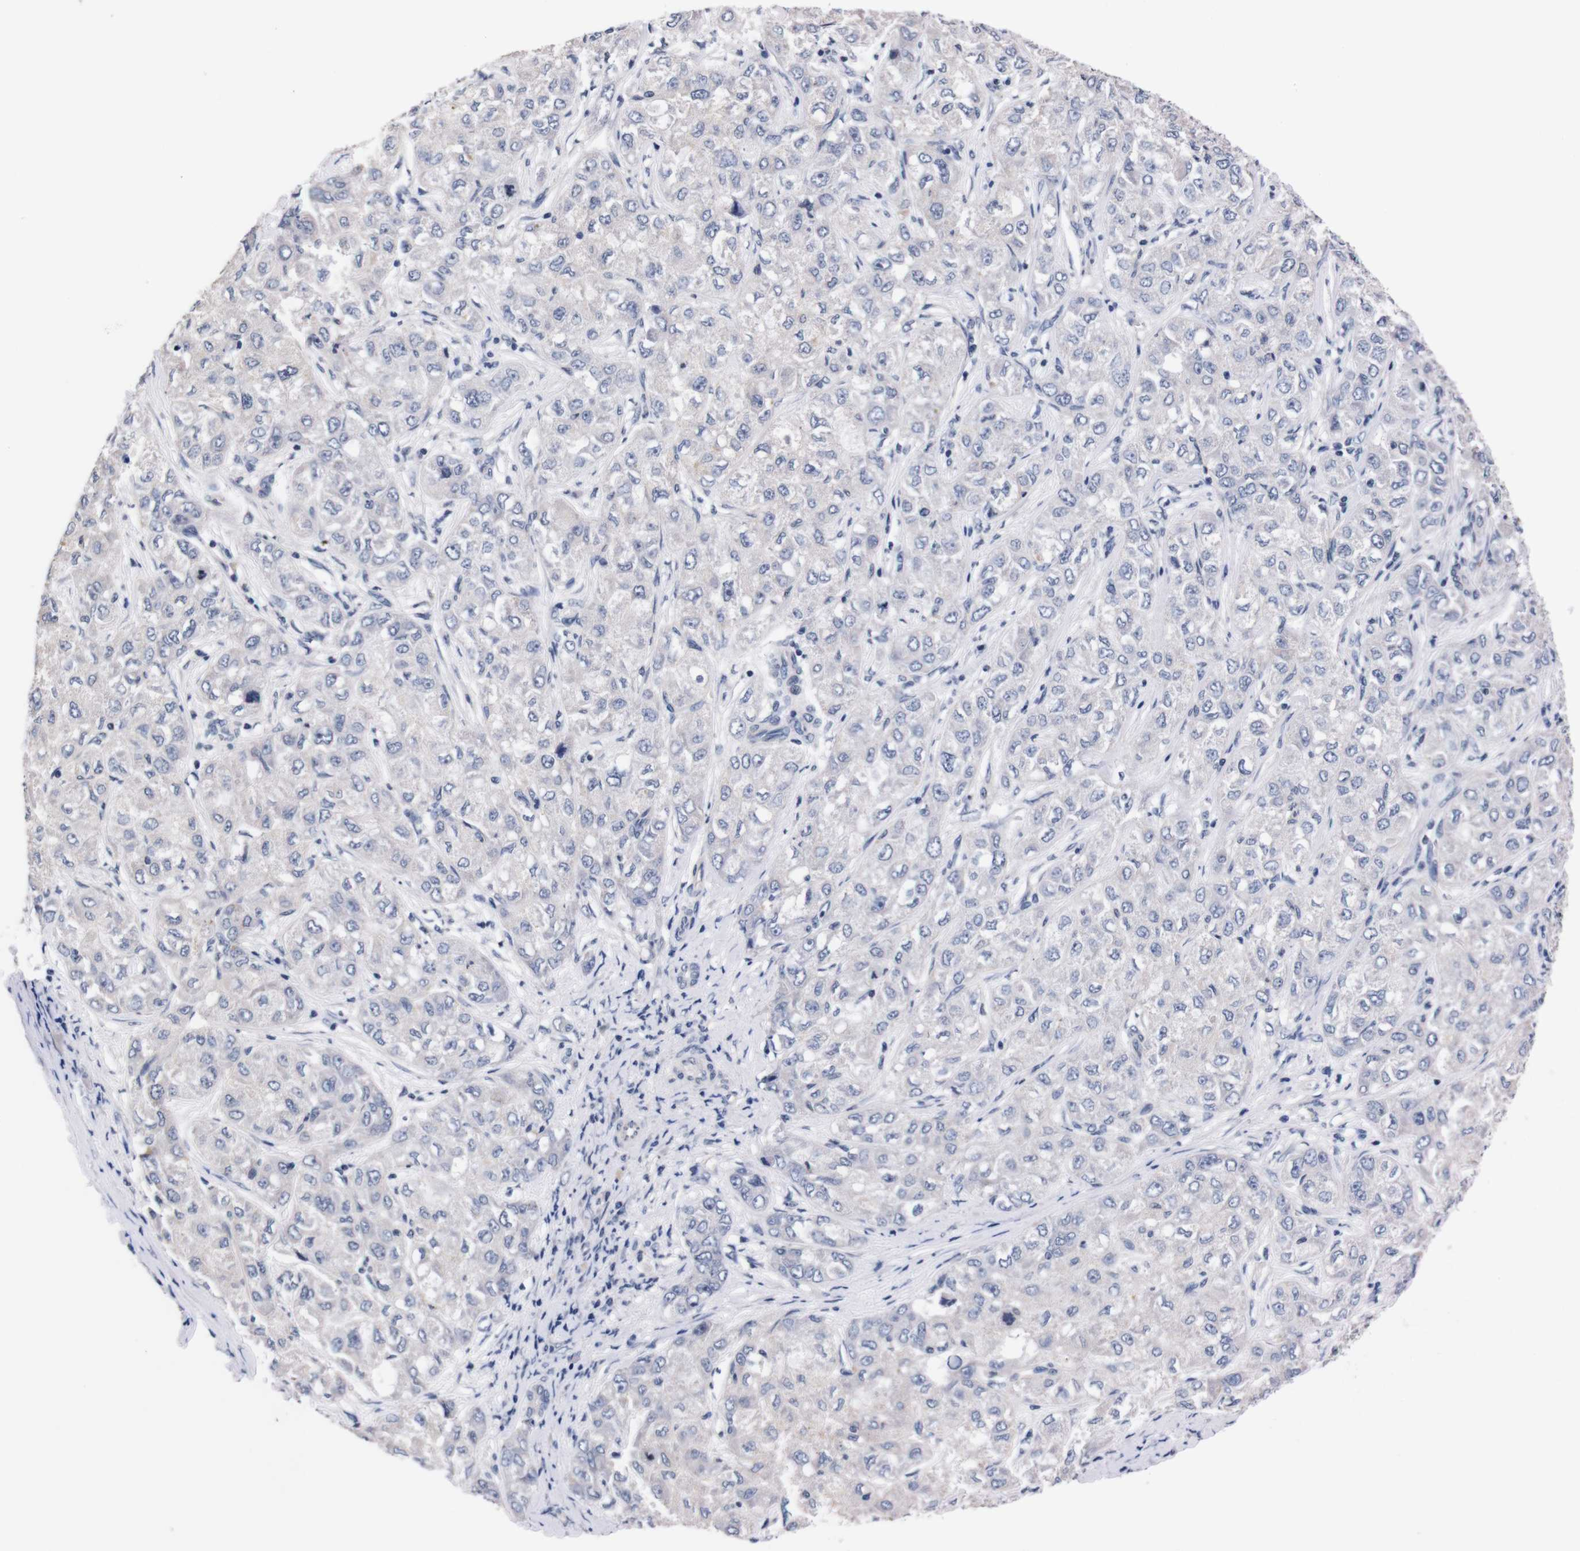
{"staining": {"intensity": "negative", "quantity": "none", "location": "none"}, "tissue": "liver cancer", "cell_type": "Tumor cells", "image_type": "cancer", "snomed": [{"axis": "morphology", "description": "Carcinoma, Hepatocellular, NOS"}, {"axis": "topography", "description": "Liver"}], "caption": "A micrograph of human hepatocellular carcinoma (liver) is negative for staining in tumor cells.", "gene": "TNFRSF21", "patient": {"sex": "male", "age": 80}}